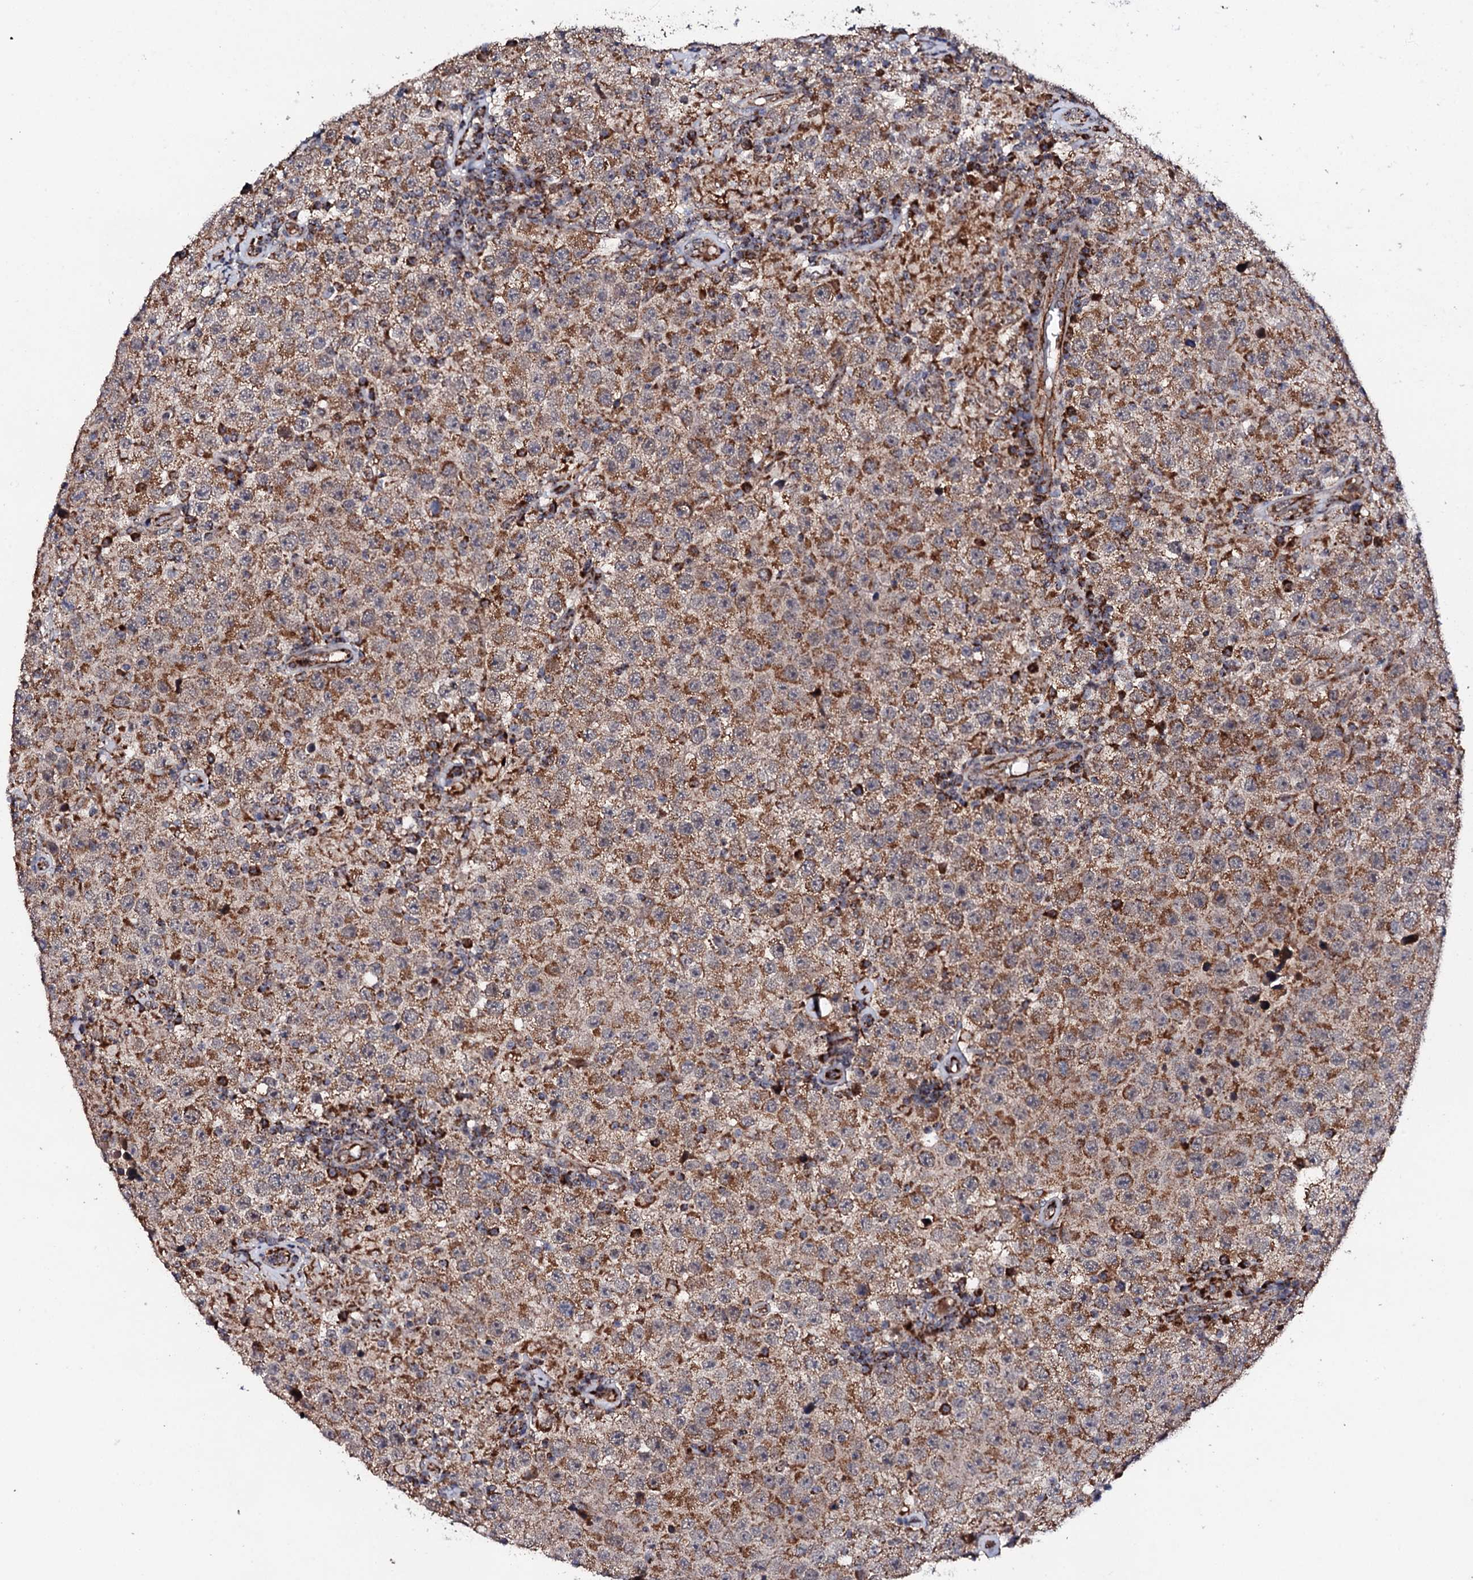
{"staining": {"intensity": "moderate", "quantity": ">75%", "location": "cytoplasmic/membranous"}, "tissue": "testis cancer", "cell_type": "Tumor cells", "image_type": "cancer", "snomed": [{"axis": "morphology", "description": "Normal tissue, NOS"}, {"axis": "morphology", "description": "Urothelial carcinoma, High grade"}, {"axis": "morphology", "description": "Seminoma, NOS"}, {"axis": "morphology", "description": "Carcinoma, Embryonal, NOS"}, {"axis": "topography", "description": "Urinary bladder"}, {"axis": "topography", "description": "Testis"}], "caption": "Human testis cancer stained for a protein (brown) displays moderate cytoplasmic/membranous positive staining in approximately >75% of tumor cells.", "gene": "MTIF3", "patient": {"sex": "male", "age": 41}}